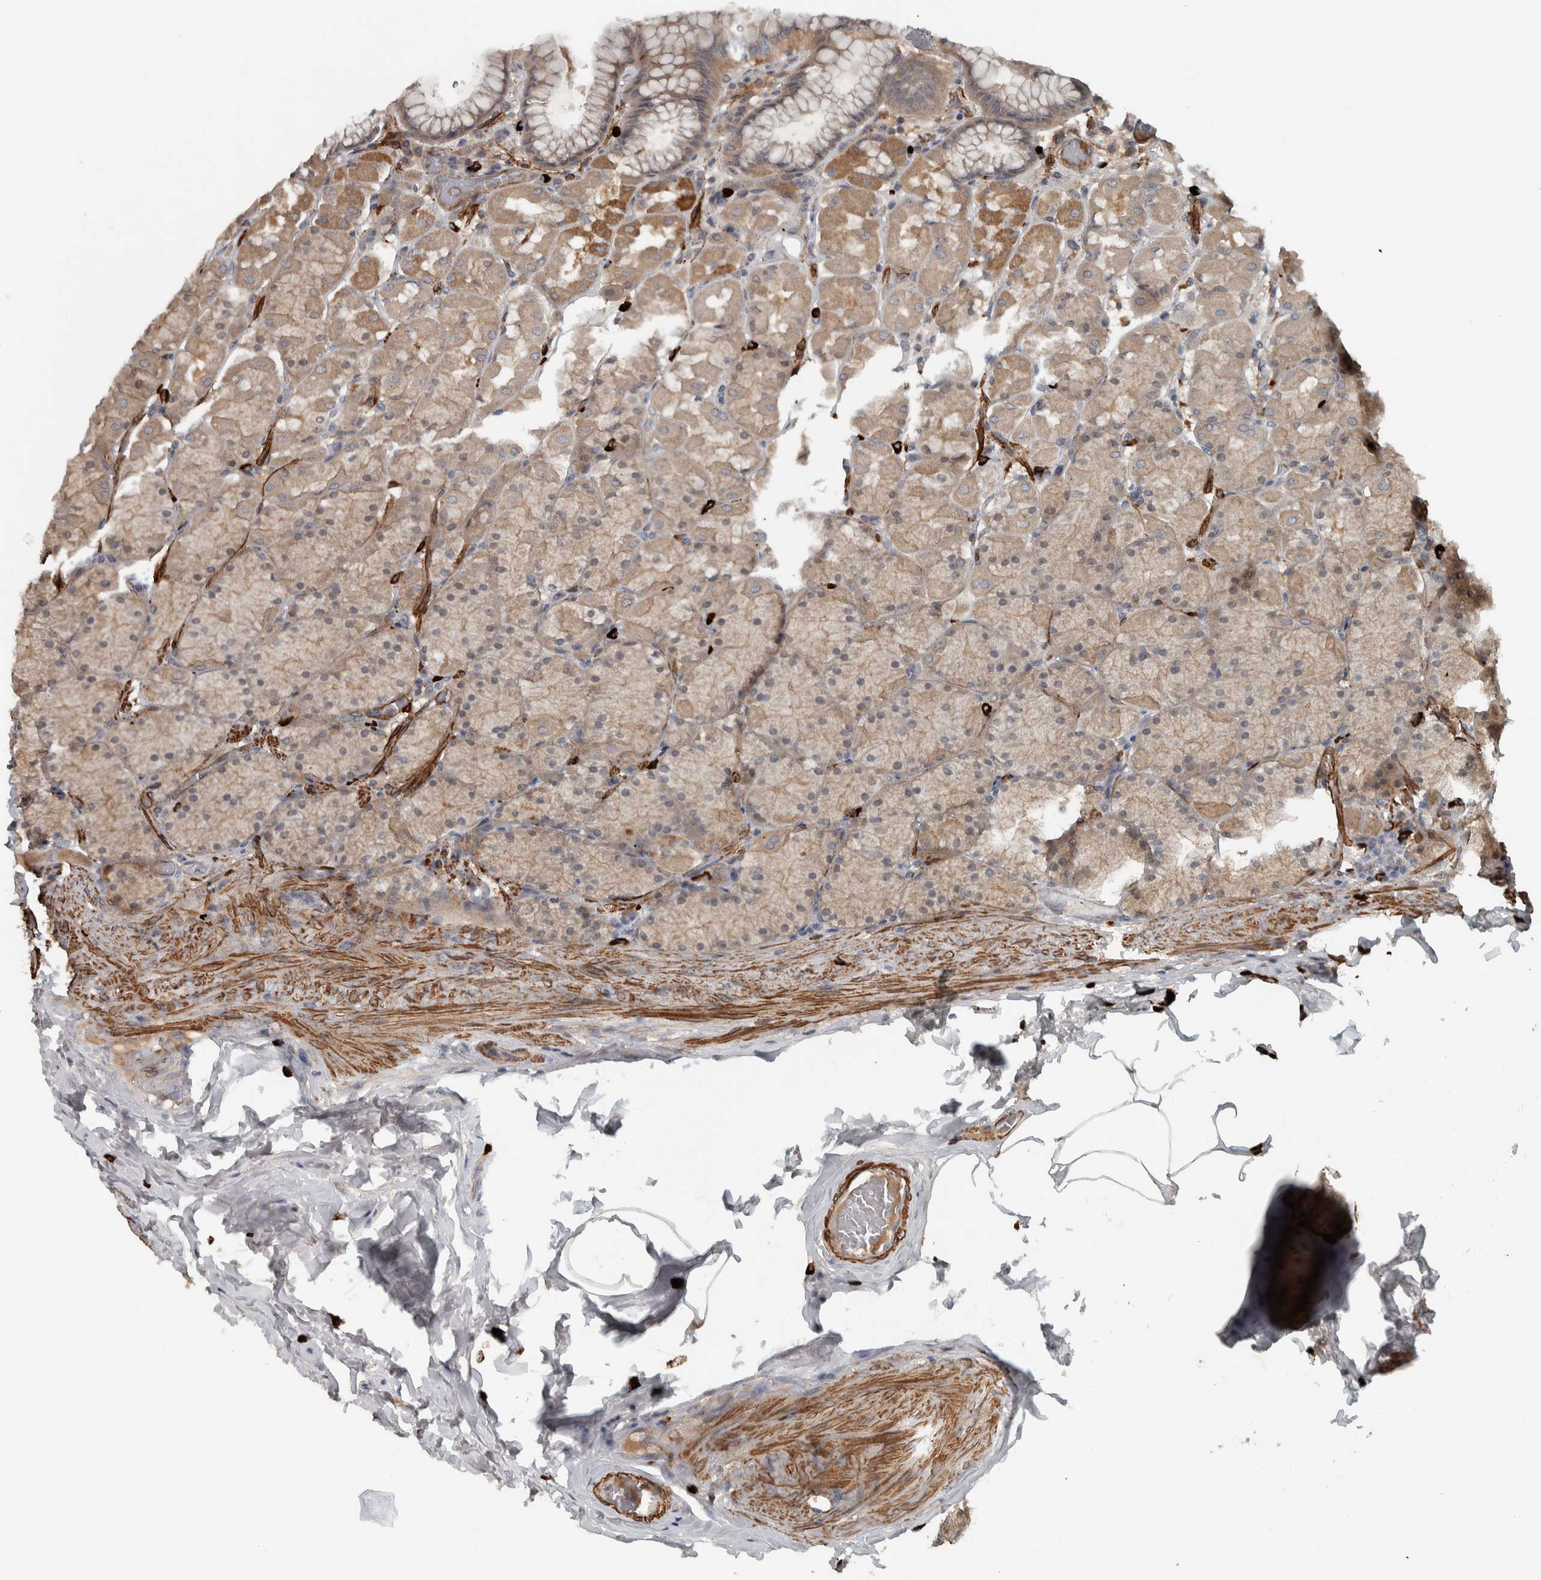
{"staining": {"intensity": "weak", "quantity": ">75%", "location": "cytoplasmic/membranous"}, "tissue": "stomach", "cell_type": "Glandular cells", "image_type": "normal", "snomed": [{"axis": "morphology", "description": "Normal tissue, NOS"}, {"axis": "topography", "description": "Stomach, upper"}], "caption": "IHC (DAB (3,3'-diaminobenzidine)) staining of unremarkable human stomach exhibits weak cytoplasmic/membranous protein positivity in approximately >75% of glandular cells.", "gene": "LBHD1", "patient": {"sex": "female", "age": 56}}